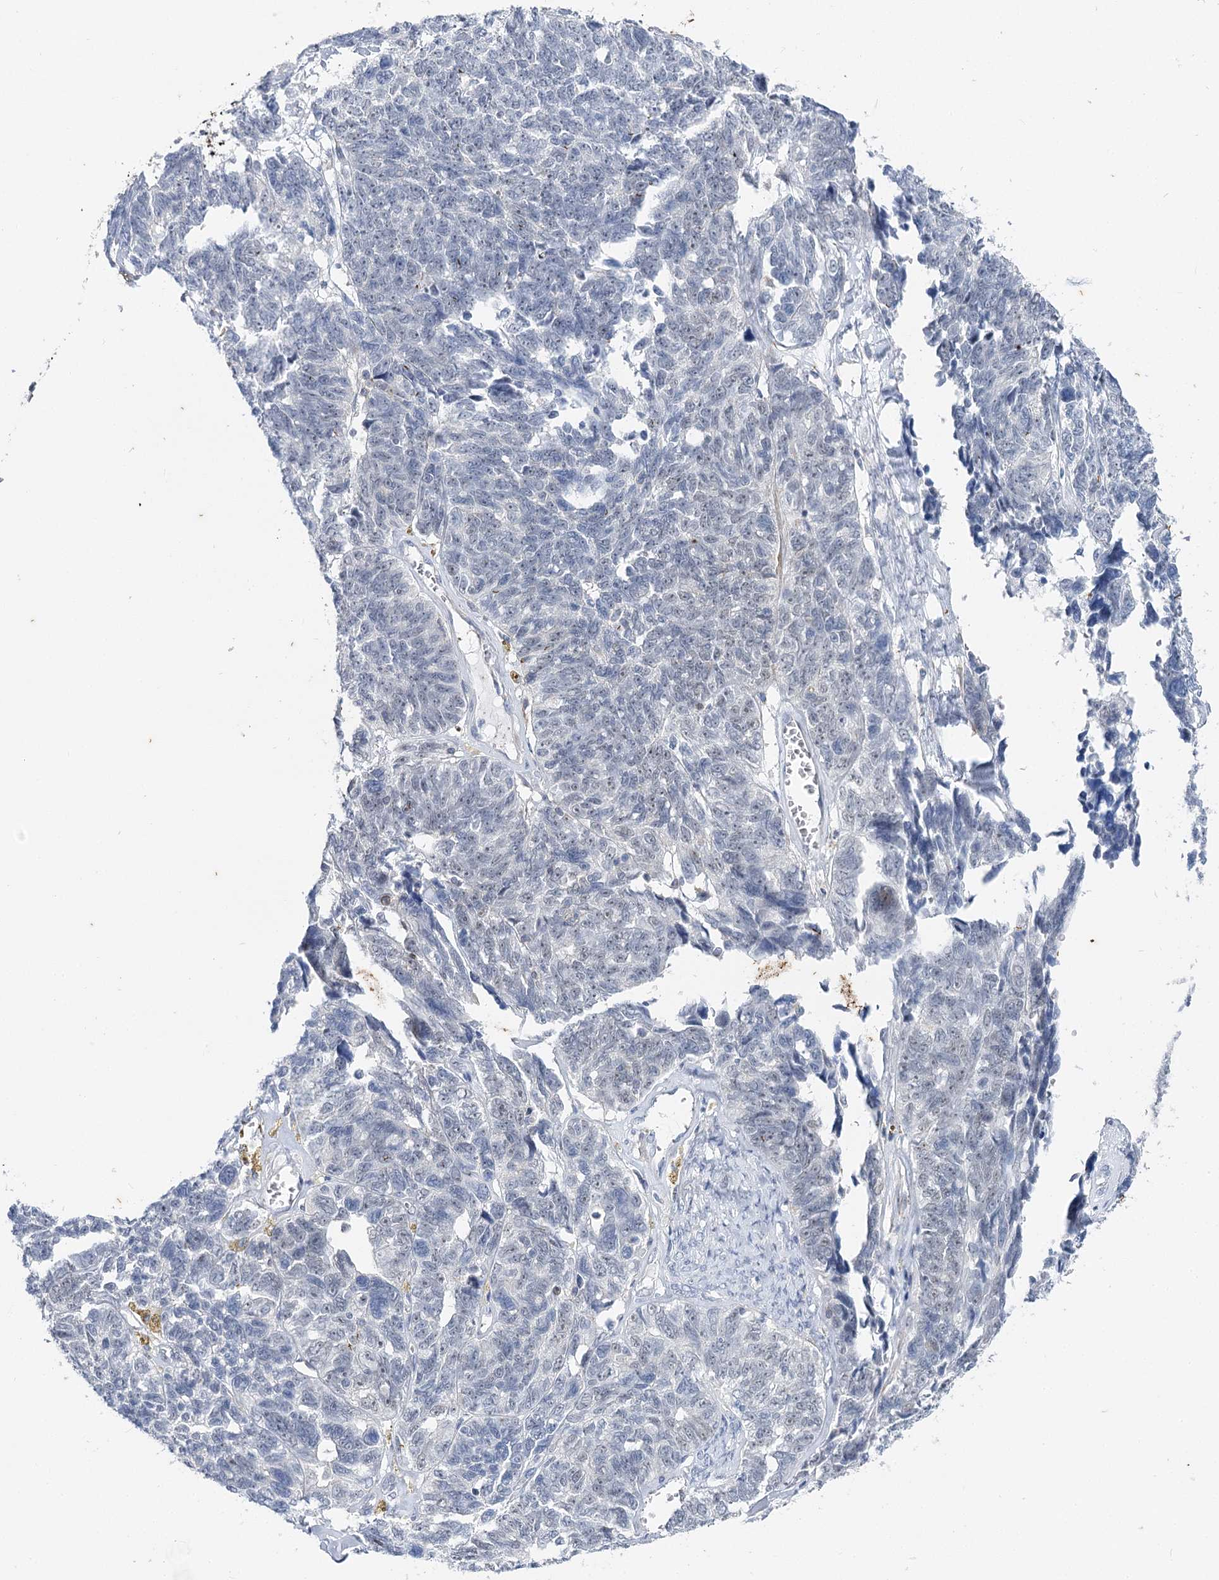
{"staining": {"intensity": "negative", "quantity": "none", "location": "none"}, "tissue": "ovarian cancer", "cell_type": "Tumor cells", "image_type": "cancer", "snomed": [{"axis": "morphology", "description": "Cystadenocarcinoma, serous, NOS"}, {"axis": "topography", "description": "Ovary"}], "caption": "Tumor cells are negative for protein expression in human serous cystadenocarcinoma (ovarian).", "gene": "AGXT2", "patient": {"sex": "female", "age": 79}}